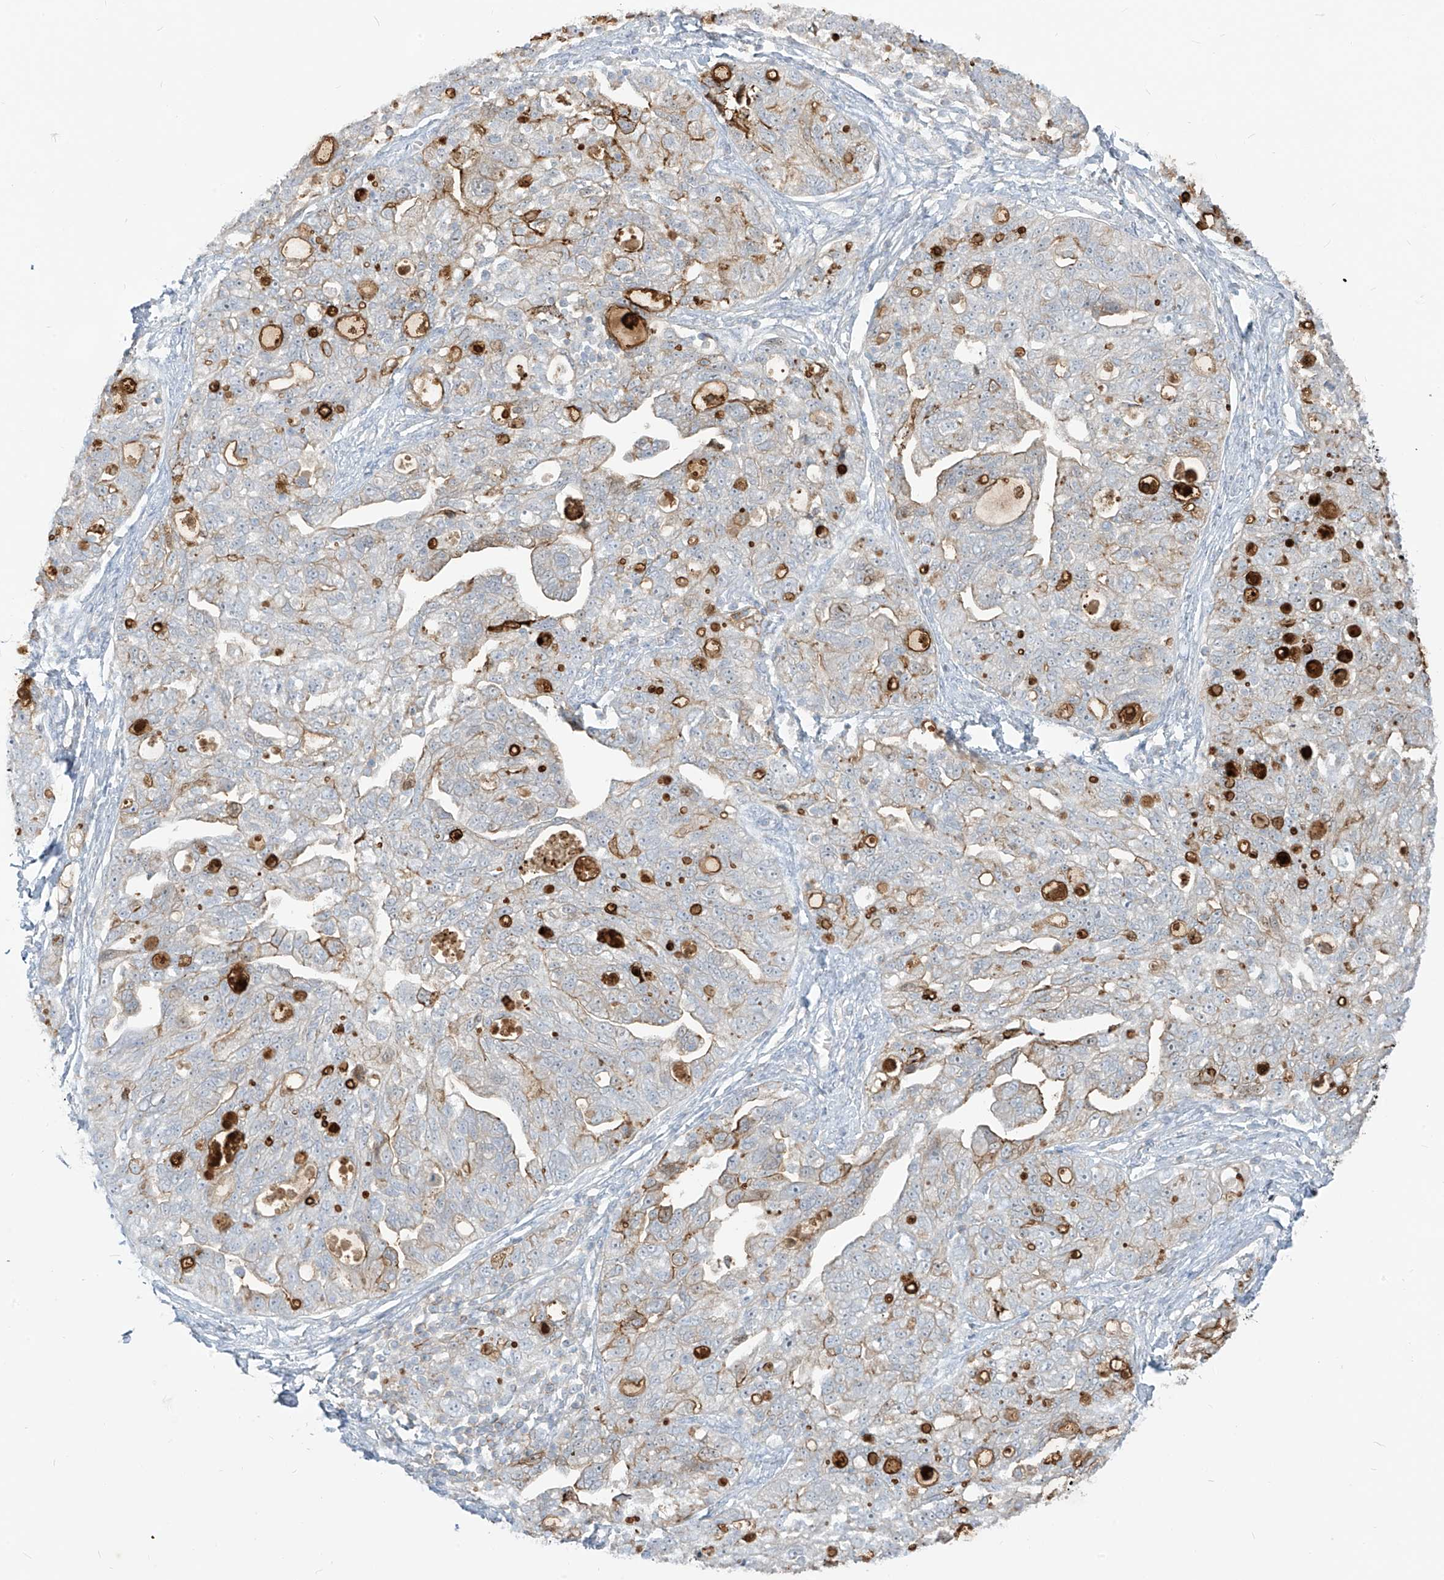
{"staining": {"intensity": "moderate", "quantity": "<25%", "location": "cytoplasmic/membranous"}, "tissue": "ovarian cancer", "cell_type": "Tumor cells", "image_type": "cancer", "snomed": [{"axis": "morphology", "description": "Carcinoma, NOS"}, {"axis": "morphology", "description": "Cystadenocarcinoma, serous, NOS"}, {"axis": "topography", "description": "Ovary"}], "caption": "Moderate cytoplasmic/membranous protein staining is seen in about <25% of tumor cells in ovarian cancer (carcinoma).", "gene": "NOTO", "patient": {"sex": "female", "age": 69}}